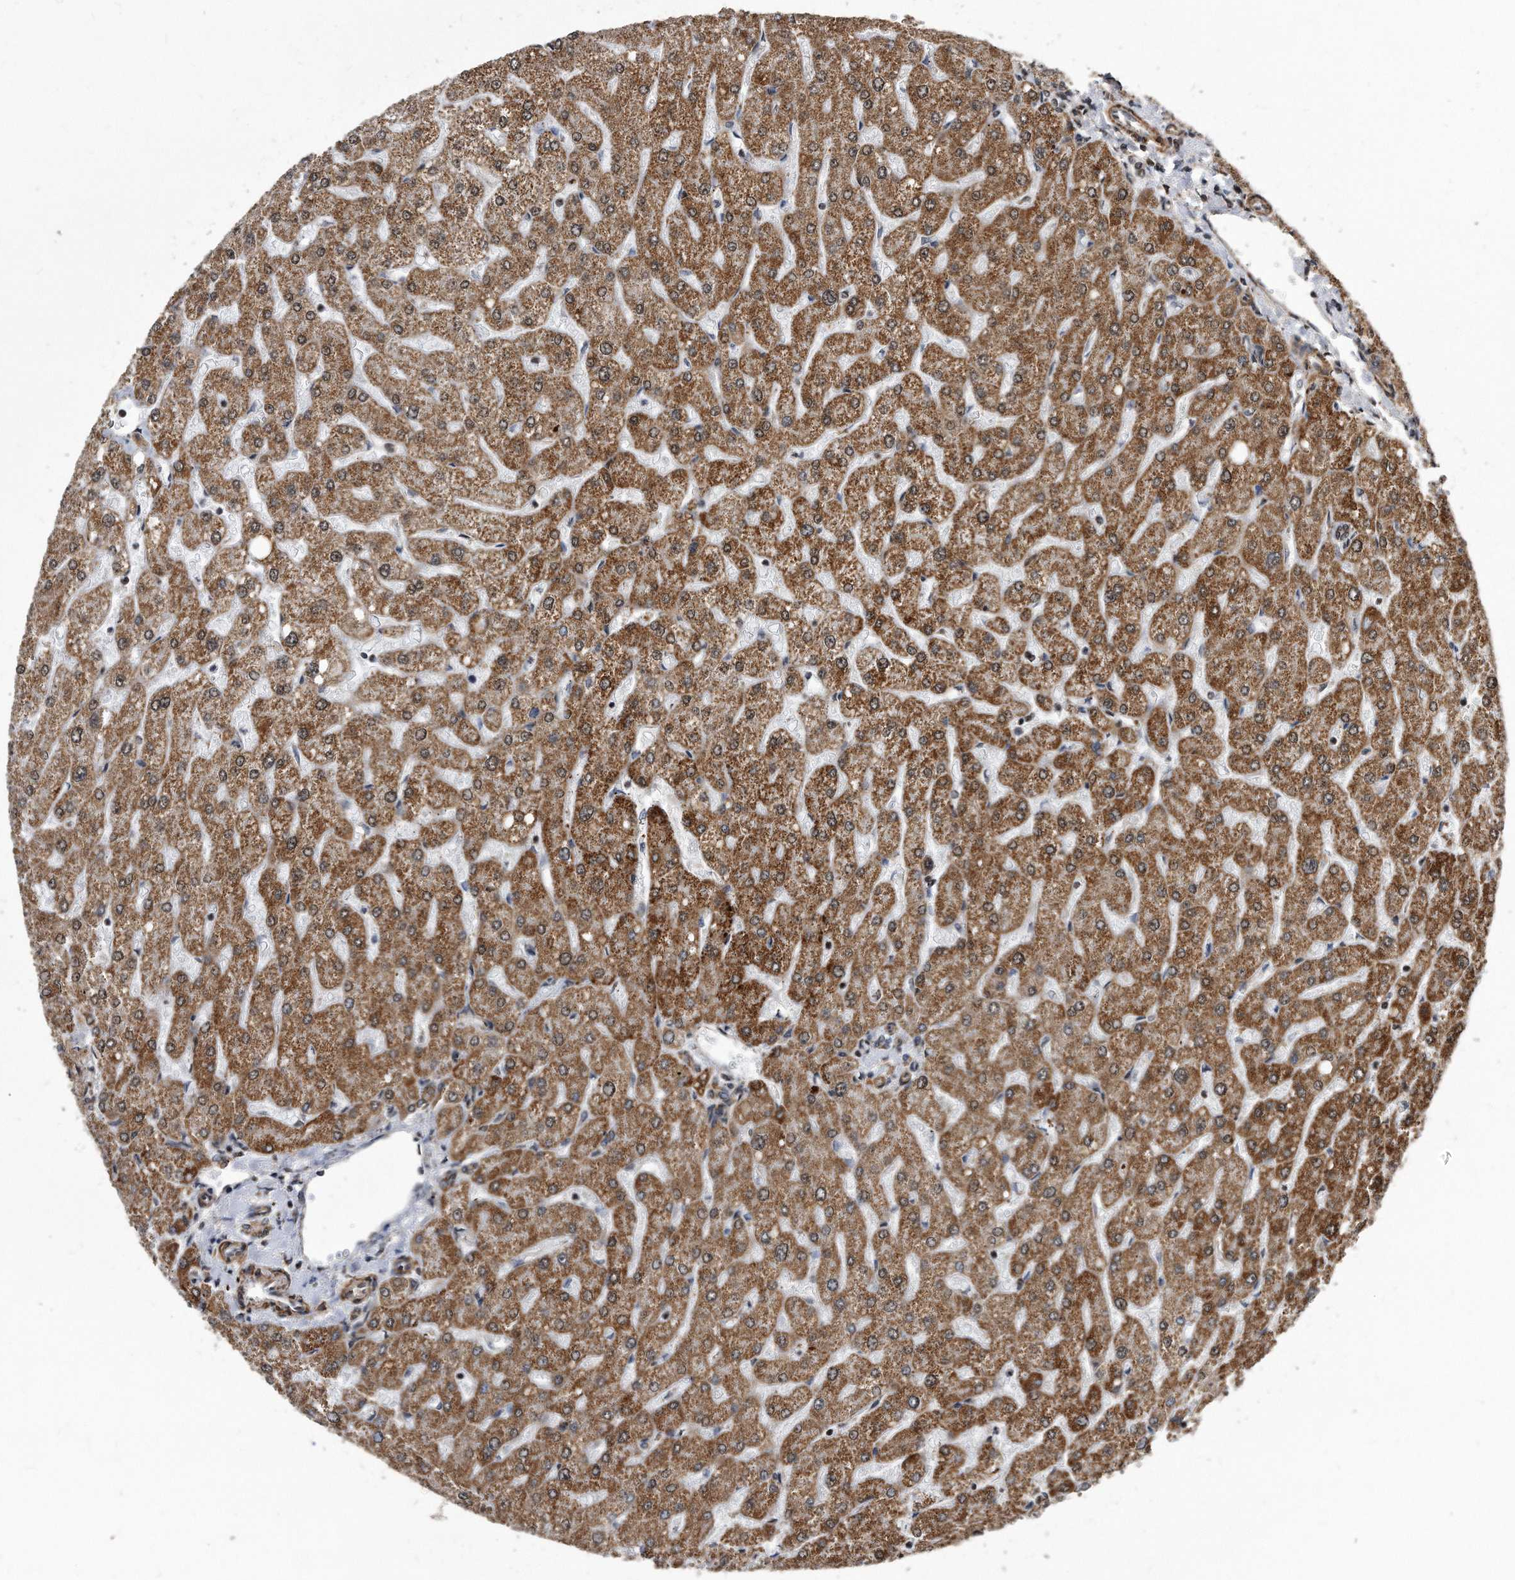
{"staining": {"intensity": "weak", "quantity": "25%-75%", "location": "cytoplasmic/membranous"}, "tissue": "liver", "cell_type": "Cholangiocytes", "image_type": "normal", "snomed": [{"axis": "morphology", "description": "Normal tissue, NOS"}, {"axis": "topography", "description": "Liver"}], "caption": "Cholangiocytes show low levels of weak cytoplasmic/membranous expression in about 25%-75% of cells in normal liver.", "gene": "DUSP22", "patient": {"sex": "male", "age": 55}}